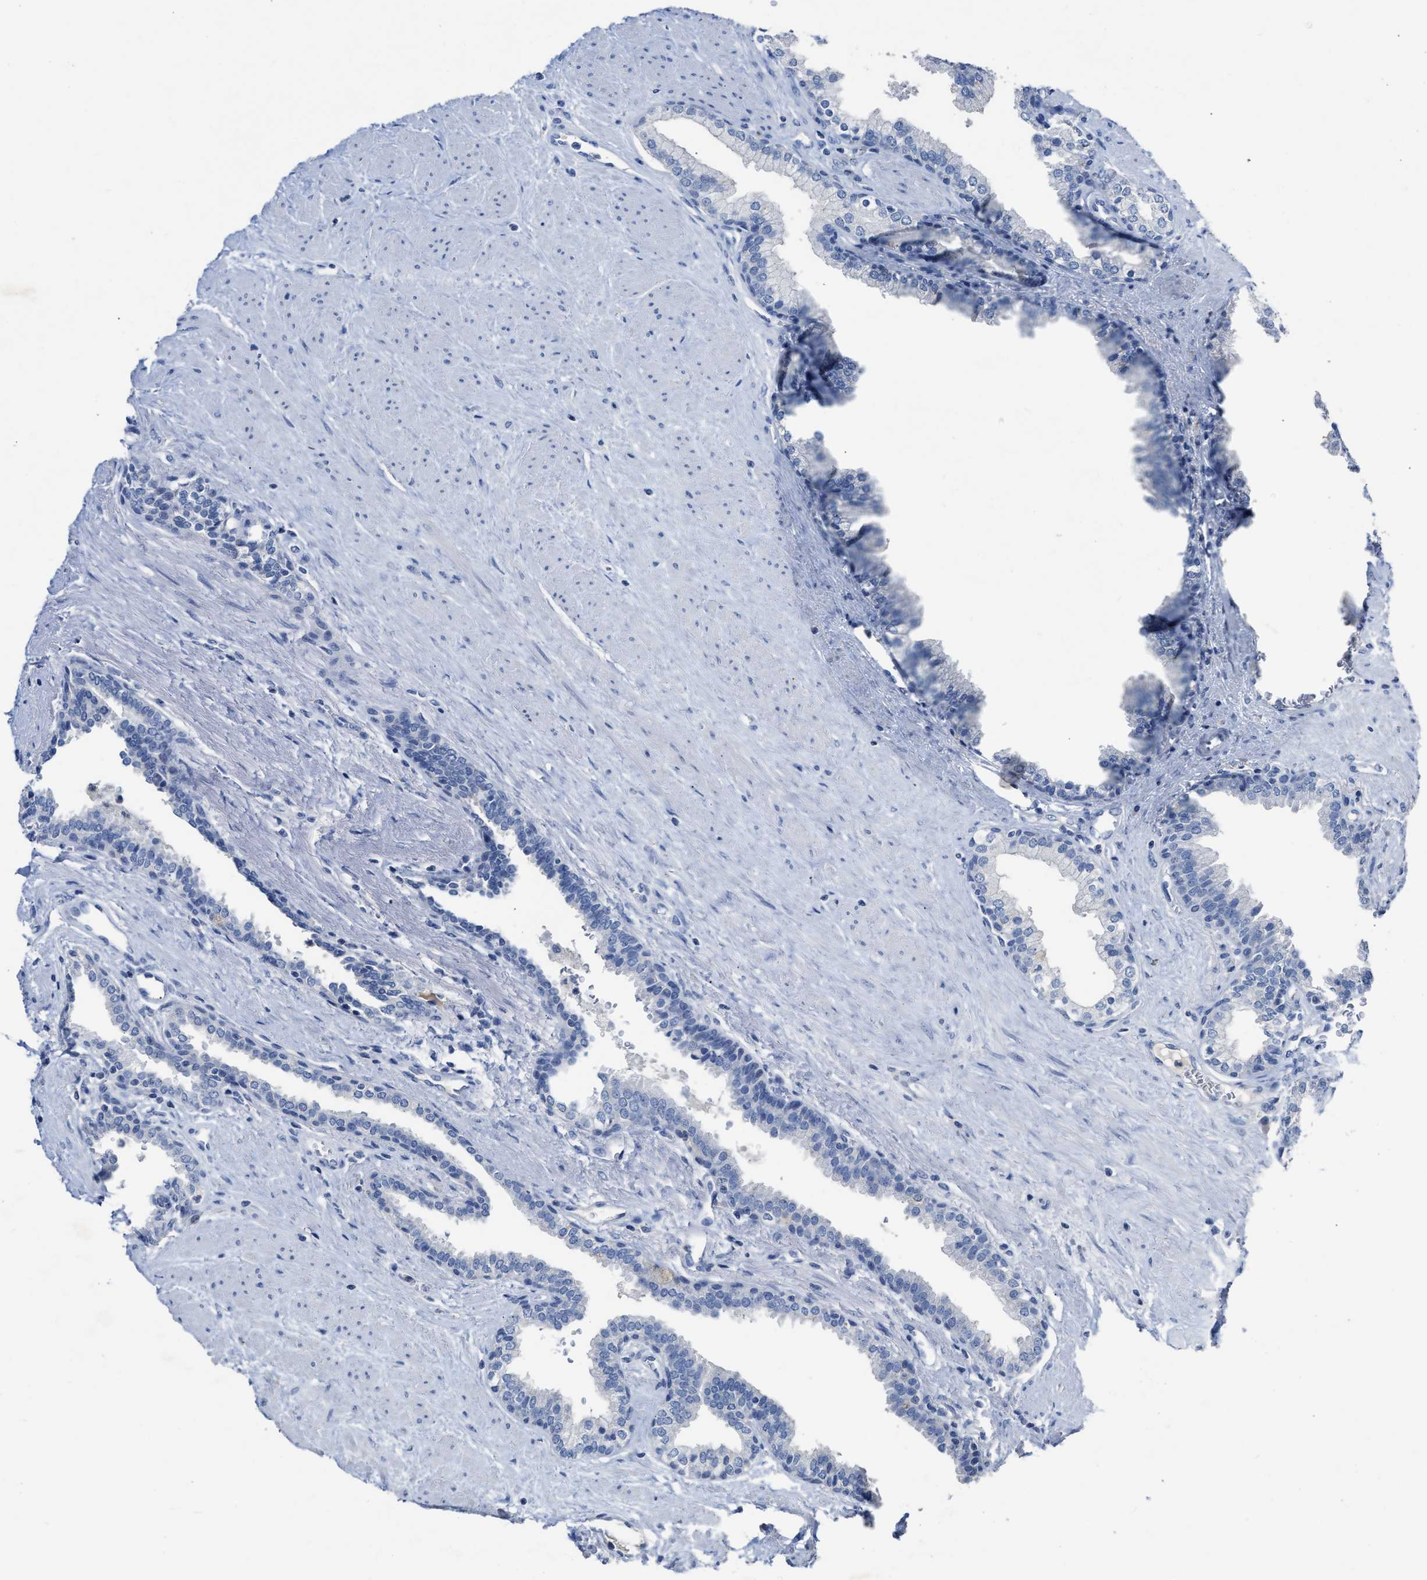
{"staining": {"intensity": "negative", "quantity": "none", "location": "none"}, "tissue": "prostate", "cell_type": "Glandular cells", "image_type": "normal", "snomed": [{"axis": "morphology", "description": "Normal tissue, NOS"}, {"axis": "topography", "description": "Prostate"}], "caption": "The micrograph shows no significant staining in glandular cells of prostate. (DAB (3,3'-diaminobenzidine) immunohistochemistry (IHC), high magnification).", "gene": "CEACAM5", "patient": {"sex": "male", "age": 51}}